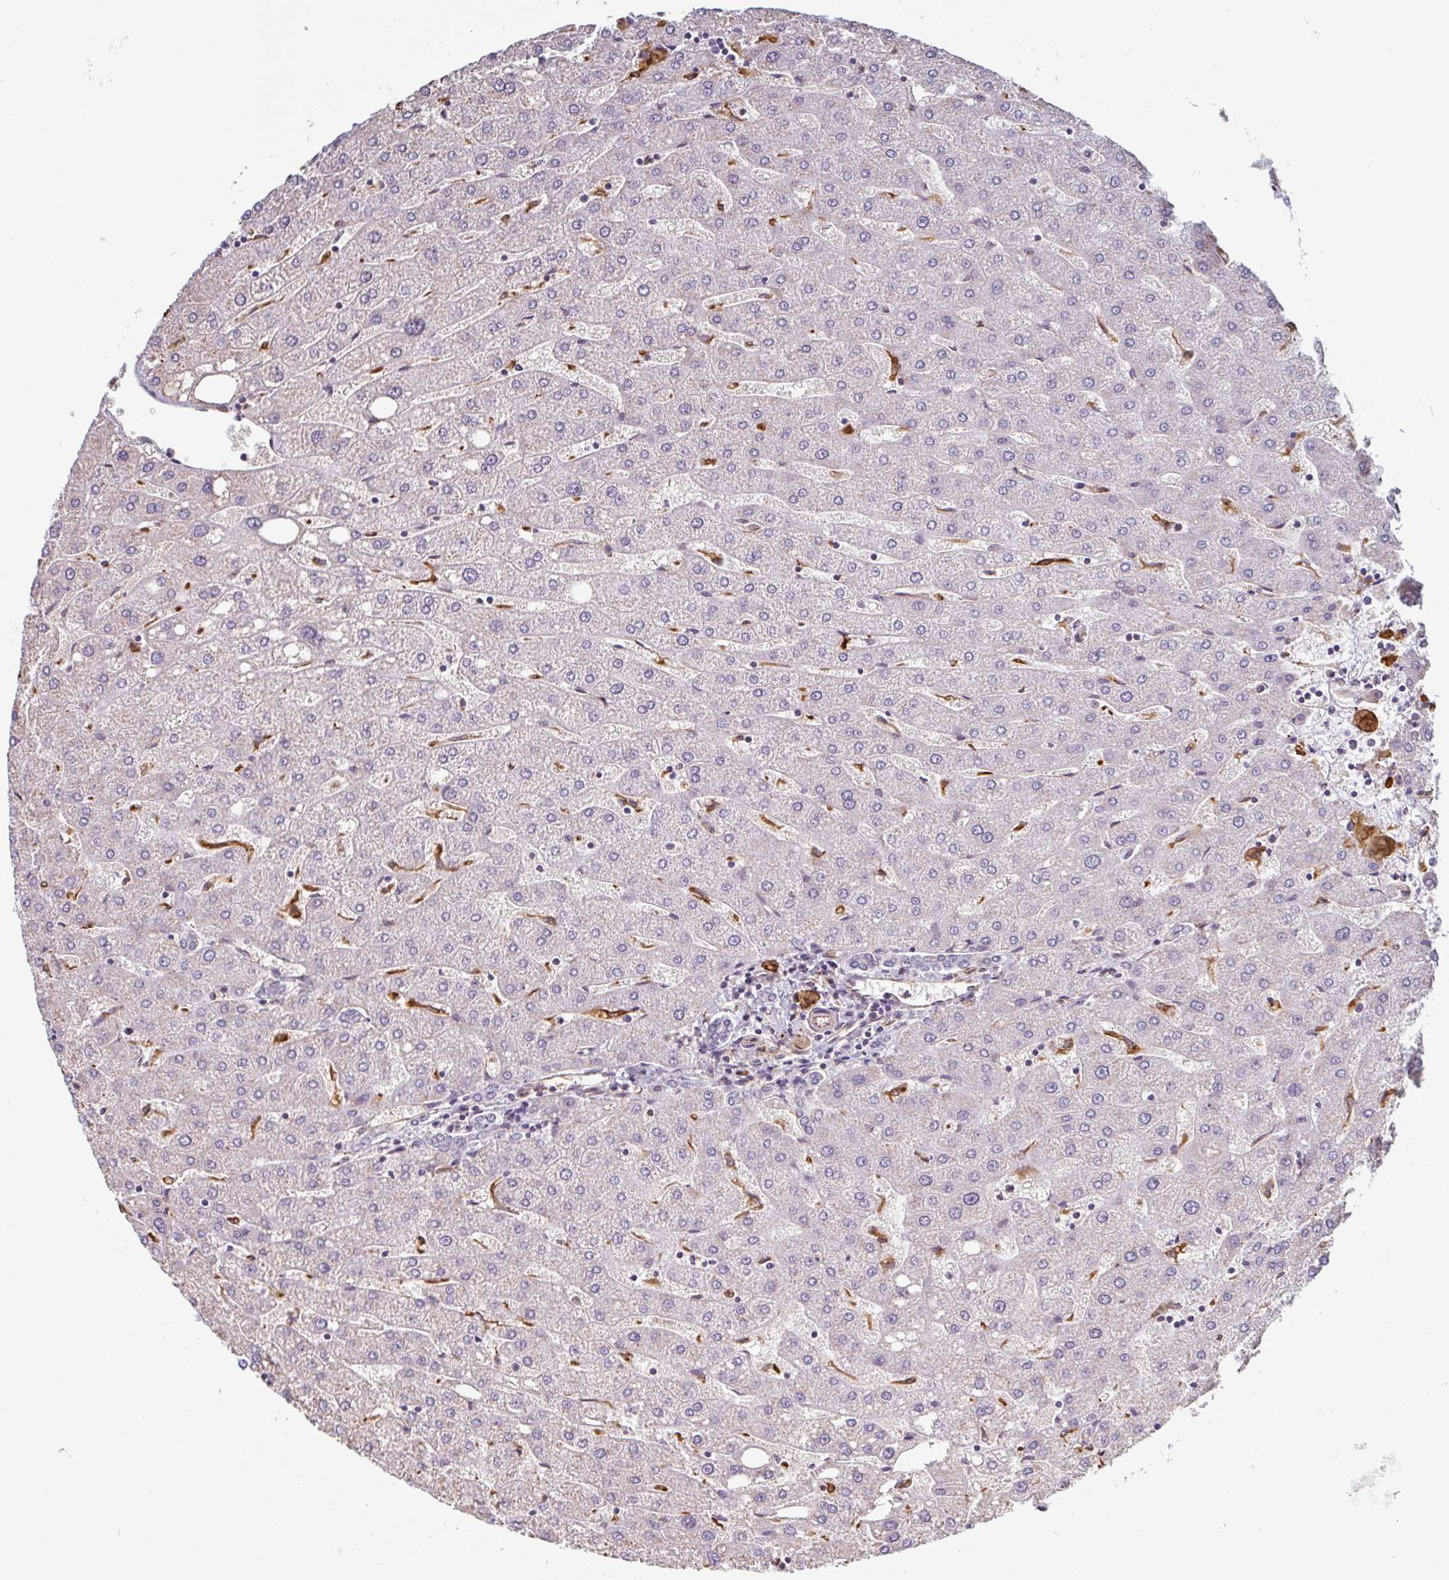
{"staining": {"intensity": "negative", "quantity": "none", "location": "none"}, "tissue": "liver", "cell_type": "Cholangiocytes", "image_type": "normal", "snomed": [{"axis": "morphology", "description": "Normal tissue, NOS"}, {"axis": "topography", "description": "Liver"}], "caption": "An image of liver stained for a protein displays no brown staining in cholangiocytes.", "gene": "PPFIA1", "patient": {"sex": "male", "age": 67}}